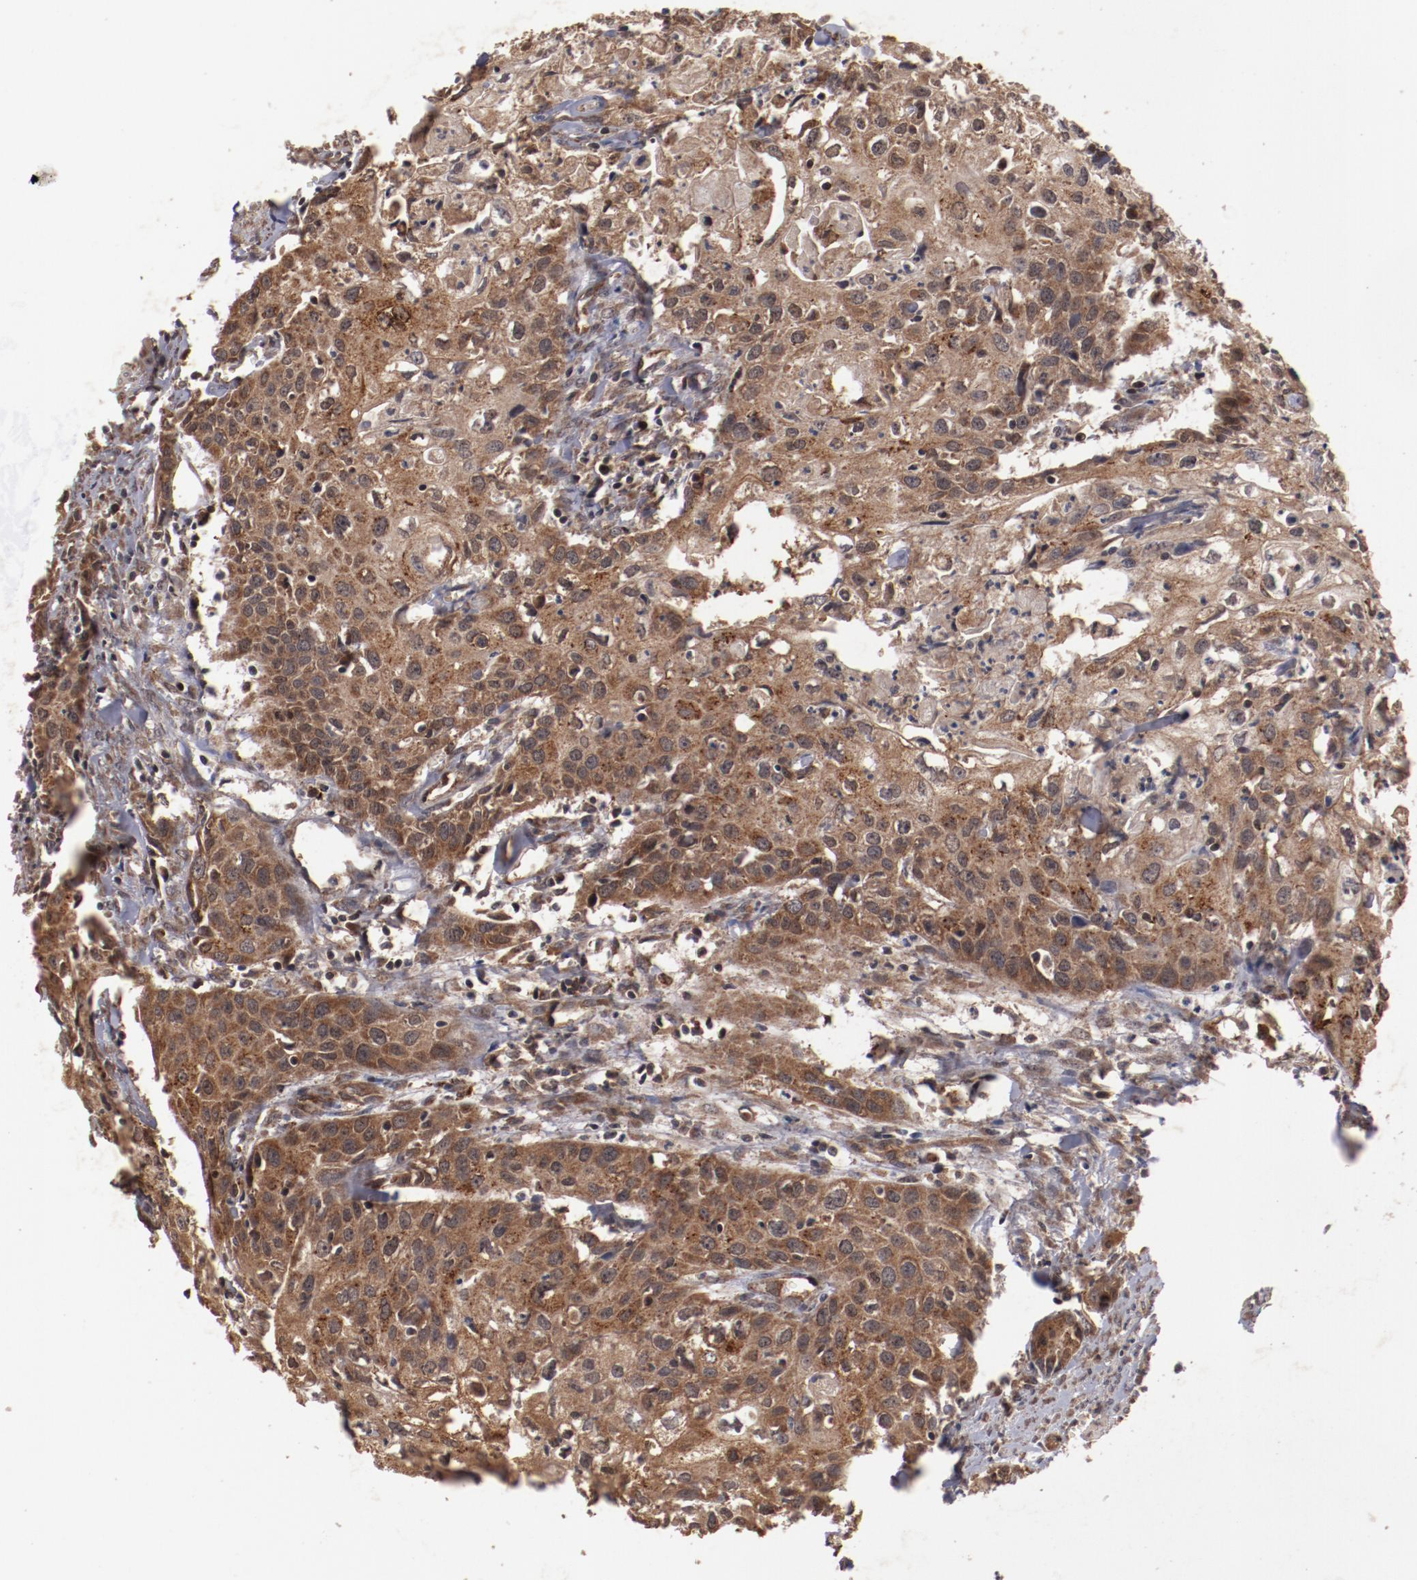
{"staining": {"intensity": "strong", "quantity": ">75%", "location": "cytoplasmic/membranous"}, "tissue": "urothelial cancer", "cell_type": "Tumor cells", "image_type": "cancer", "snomed": [{"axis": "morphology", "description": "Urothelial carcinoma, High grade"}, {"axis": "topography", "description": "Urinary bladder"}], "caption": "A brown stain labels strong cytoplasmic/membranous expression of a protein in human high-grade urothelial carcinoma tumor cells.", "gene": "TENM1", "patient": {"sex": "male", "age": 54}}